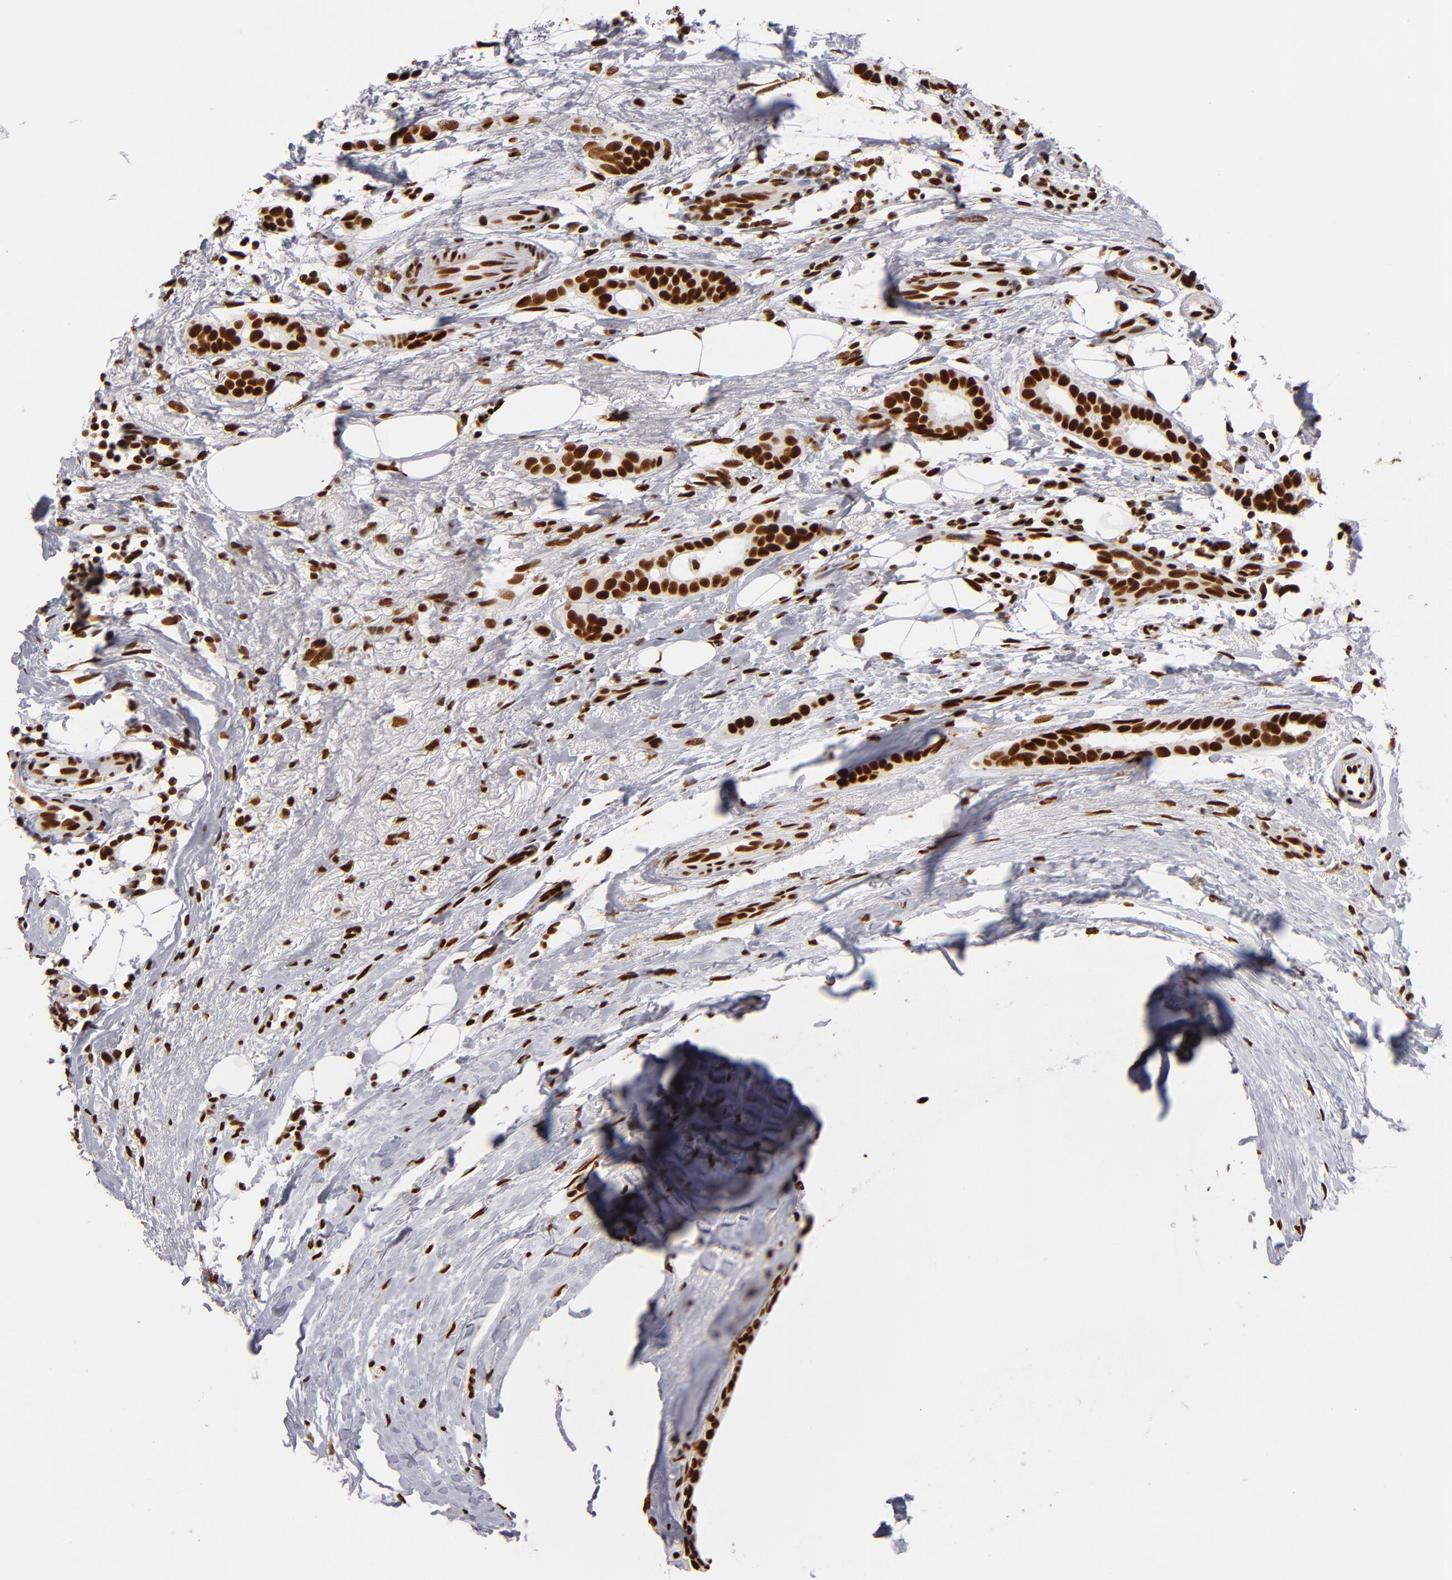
{"staining": {"intensity": "strong", "quantity": ">75%", "location": "nuclear"}, "tissue": "breast cancer", "cell_type": "Tumor cells", "image_type": "cancer", "snomed": [{"axis": "morphology", "description": "Duct carcinoma"}, {"axis": "topography", "description": "Breast"}], "caption": "Protein expression analysis of breast cancer (infiltrating ductal carcinoma) shows strong nuclear positivity in about >75% of tumor cells.", "gene": "MRE11", "patient": {"sex": "female", "age": 54}}